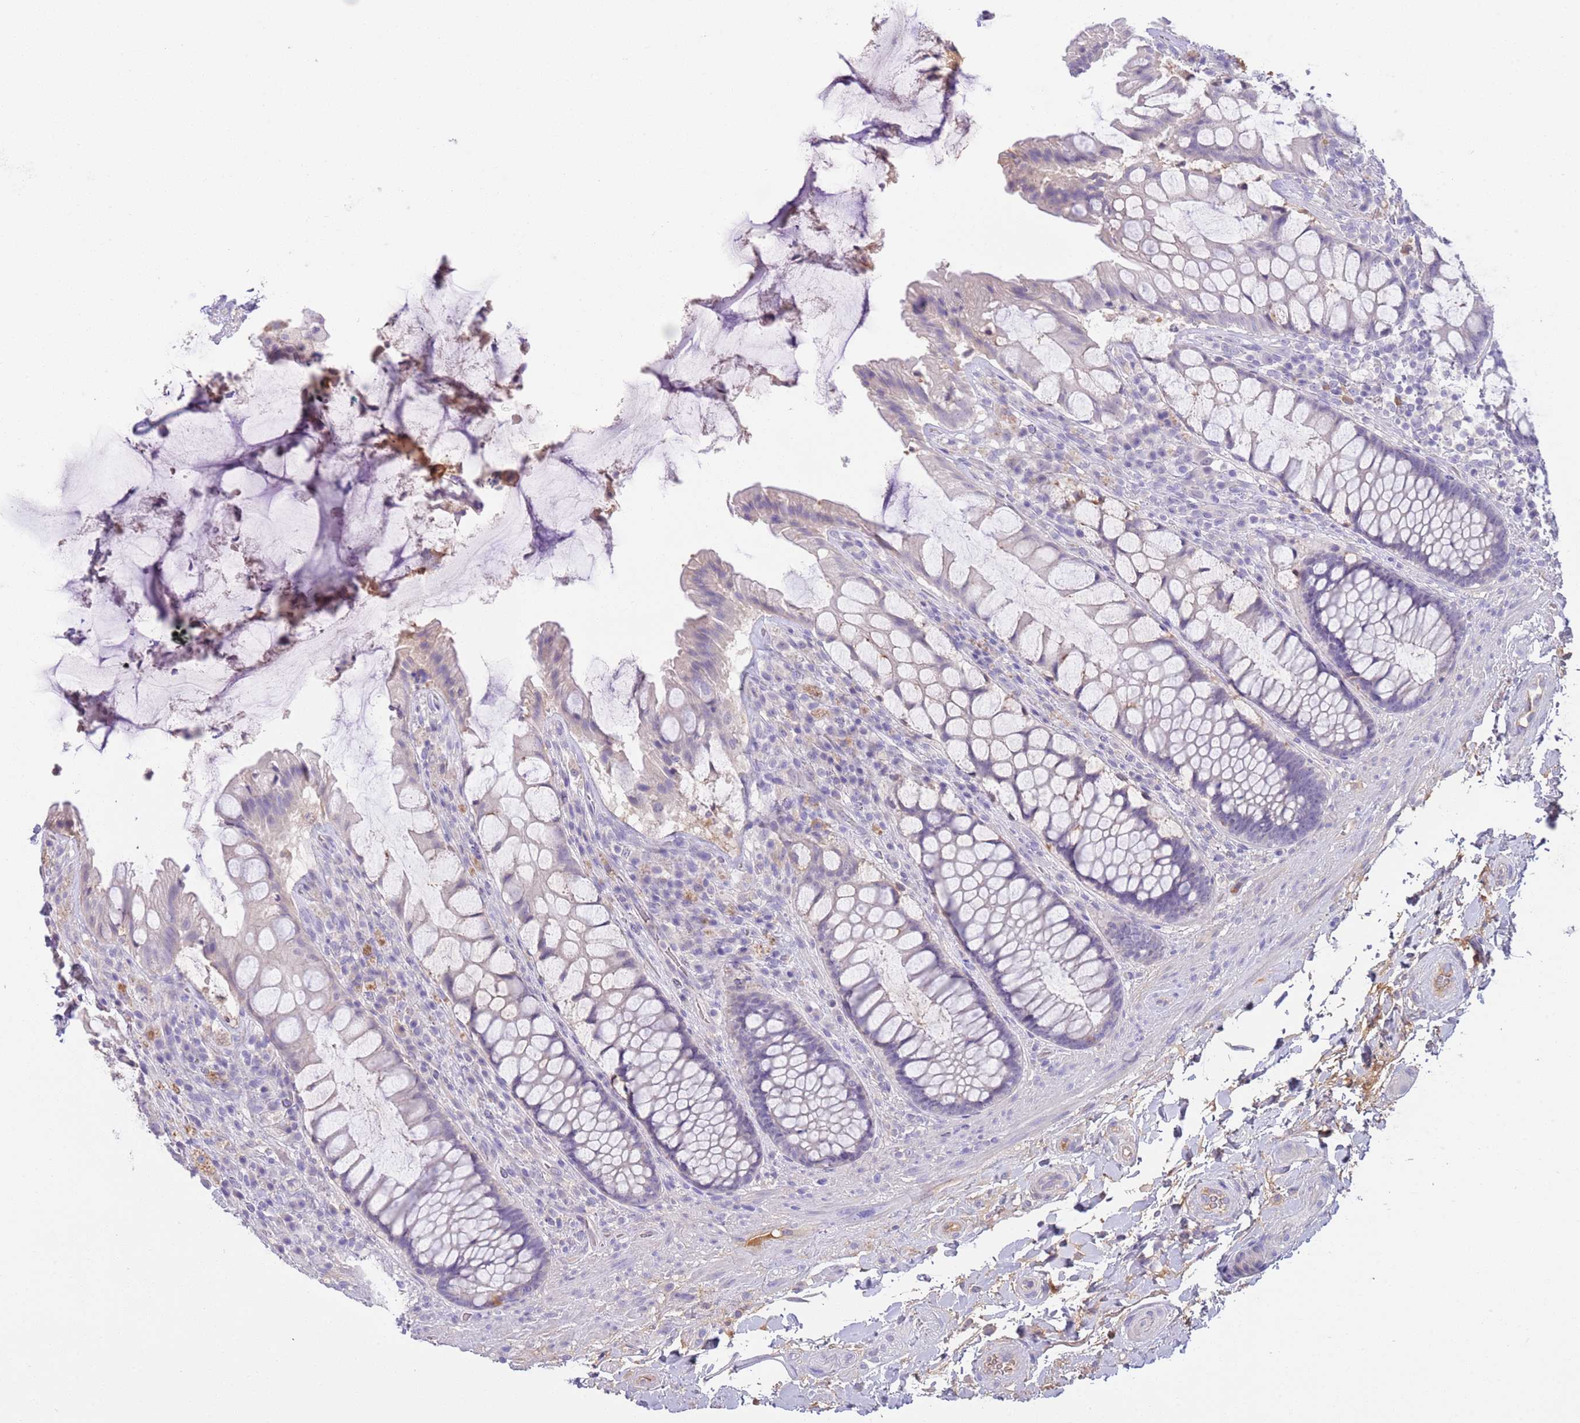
{"staining": {"intensity": "negative", "quantity": "none", "location": "none"}, "tissue": "rectum", "cell_type": "Glandular cells", "image_type": "normal", "snomed": [{"axis": "morphology", "description": "Normal tissue, NOS"}, {"axis": "topography", "description": "Rectum"}], "caption": "Immunohistochemical staining of benign human rectum displays no significant staining in glandular cells. (Brightfield microscopy of DAB IHC at high magnification).", "gene": "IGFL4", "patient": {"sex": "female", "age": 58}}